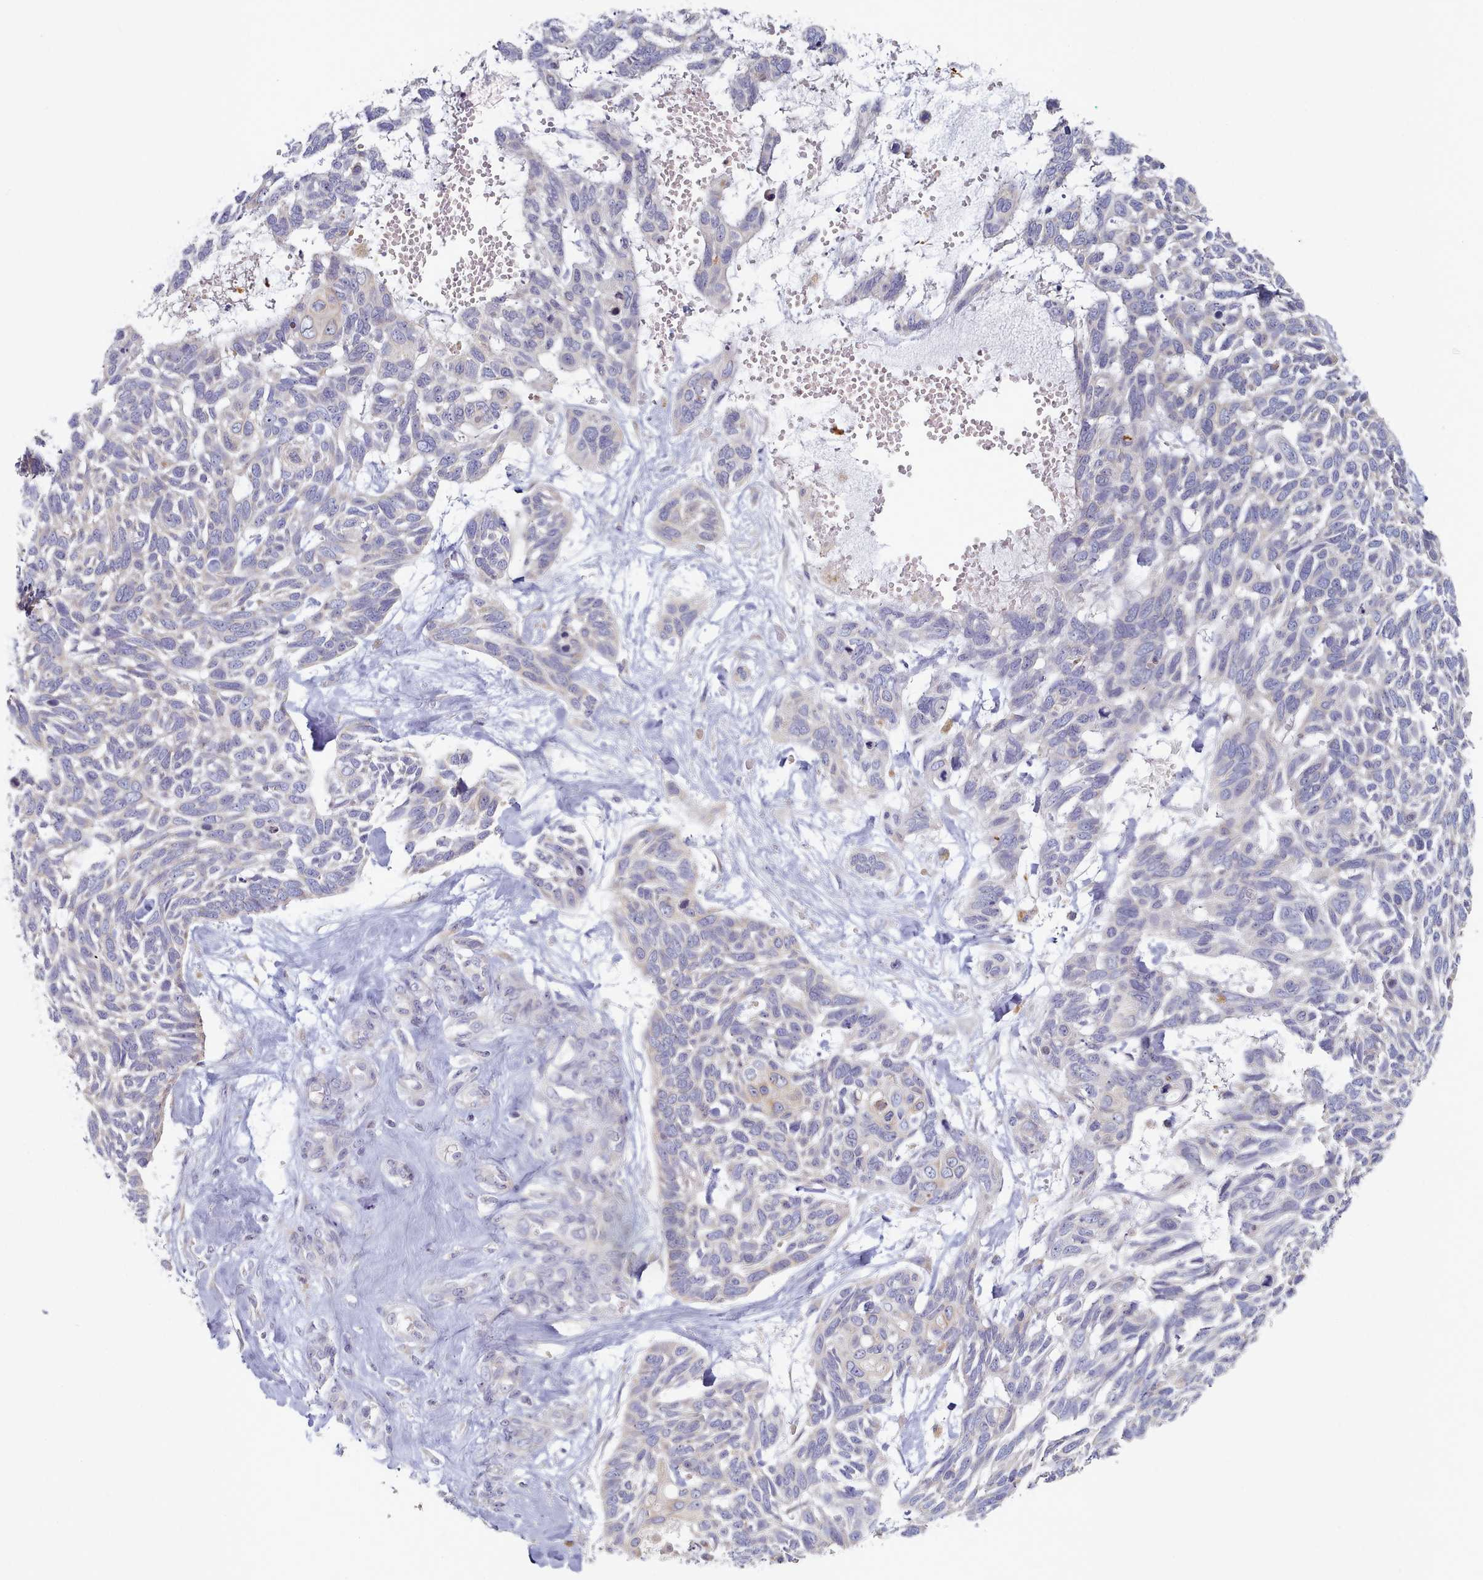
{"staining": {"intensity": "weak", "quantity": "<25%", "location": "cytoplasmic/membranous"}, "tissue": "skin cancer", "cell_type": "Tumor cells", "image_type": "cancer", "snomed": [{"axis": "morphology", "description": "Basal cell carcinoma"}, {"axis": "topography", "description": "Skin"}], "caption": "Skin basal cell carcinoma stained for a protein using immunohistochemistry (IHC) displays no expression tumor cells.", "gene": "TYW1B", "patient": {"sex": "male", "age": 88}}